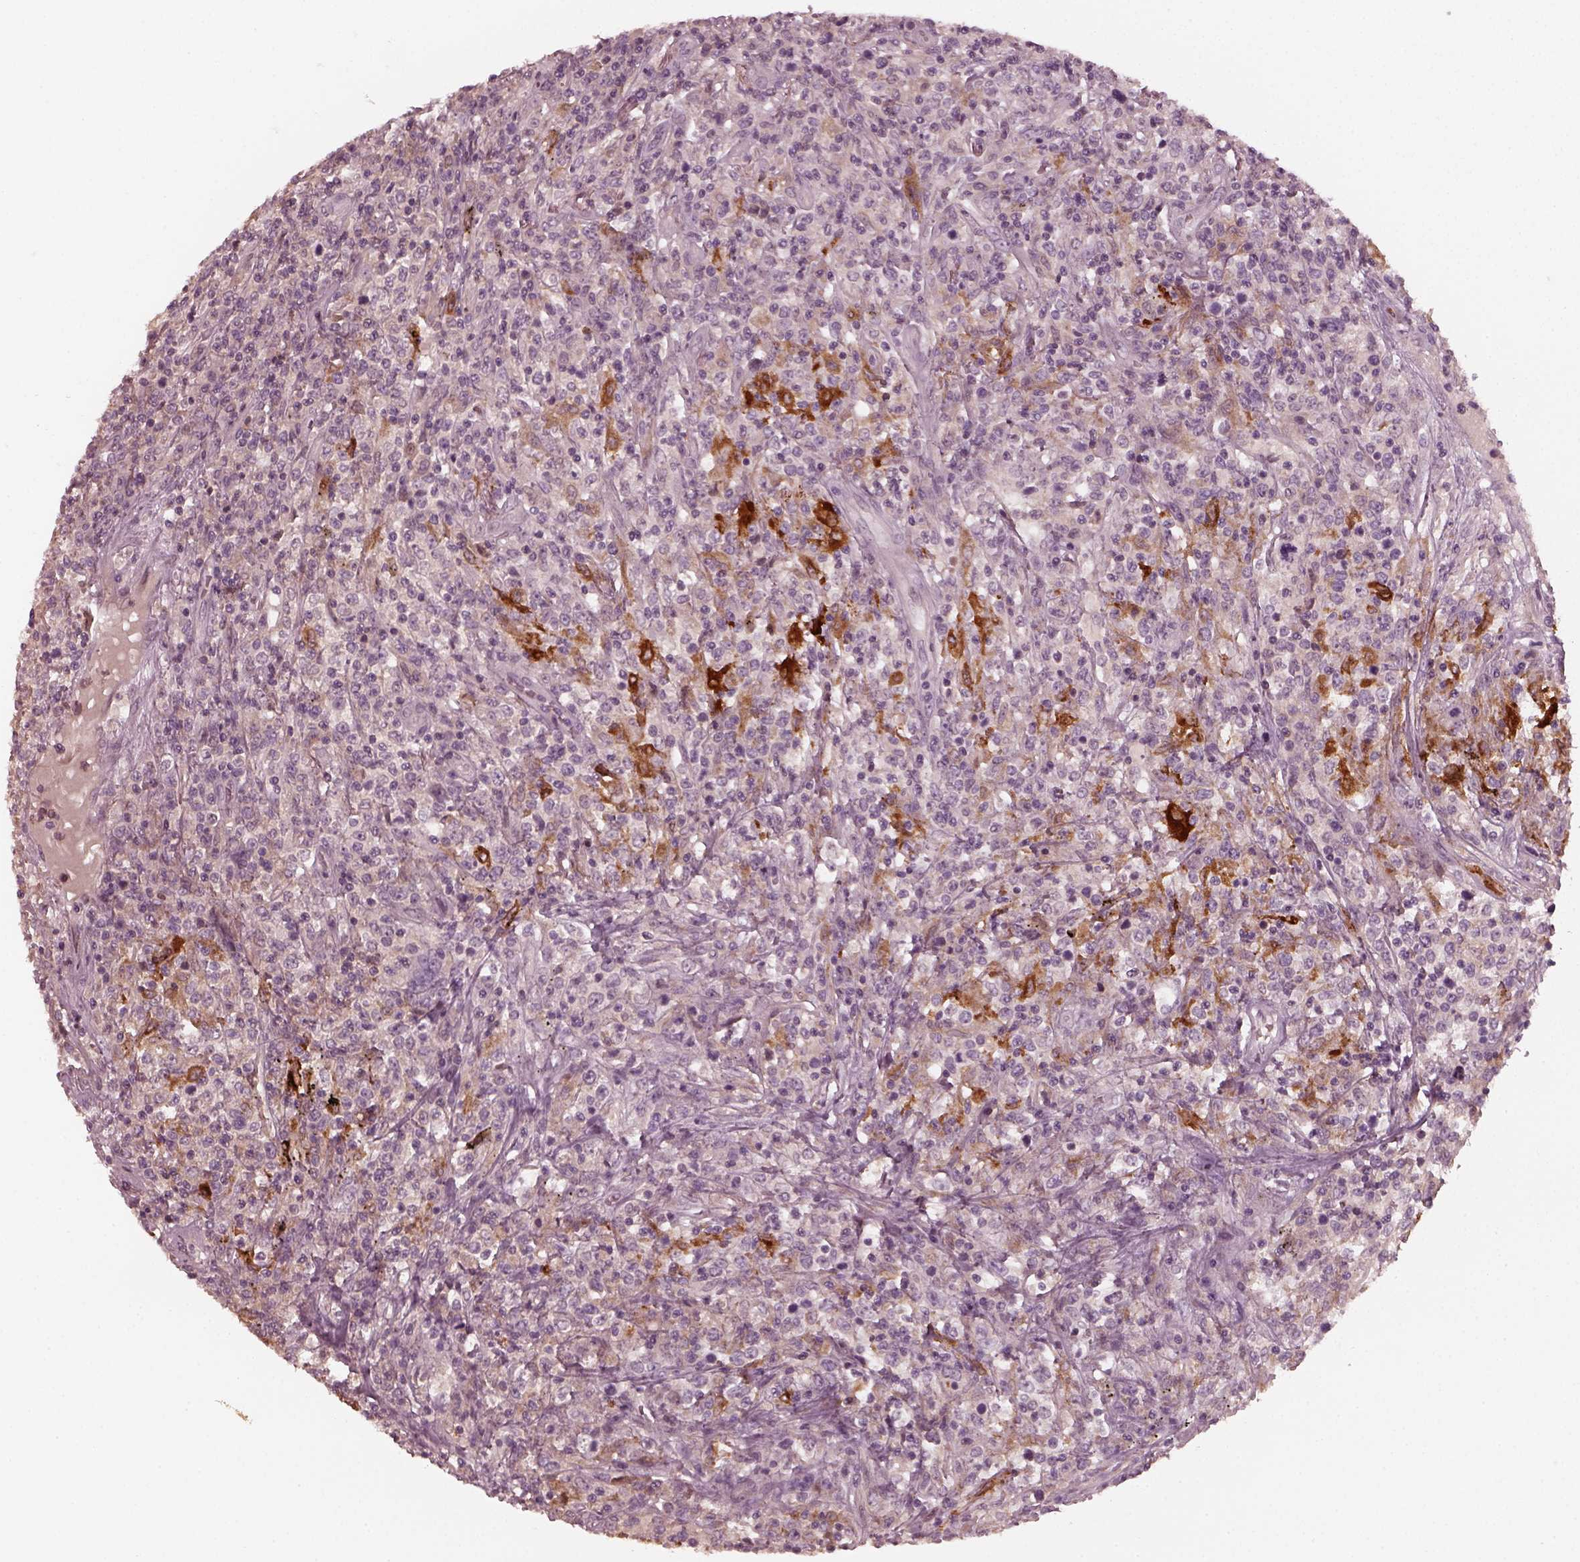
{"staining": {"intensity": "negative", "quantity": "none", "location": "none"}, "tissue": "lymphoma", "cell_type": "Tumor cells", "image_type": "cancer", "snomed": [{"axis": "morphology", "description": "Malignant lymphoma, non-Hodgkin's type, High grade"}, {"axis": "topography", "description": "Lung"}], "caption": "Photomicrograph shows no significant protein positivity in tumor cells of lymphoma. (DAB (3,3'-diaminobenzidine) IHC visualized using brightfield microscopy, high magnification).", "gene": "CHIT1", "patient": {"sex": "male", "age": 79}}